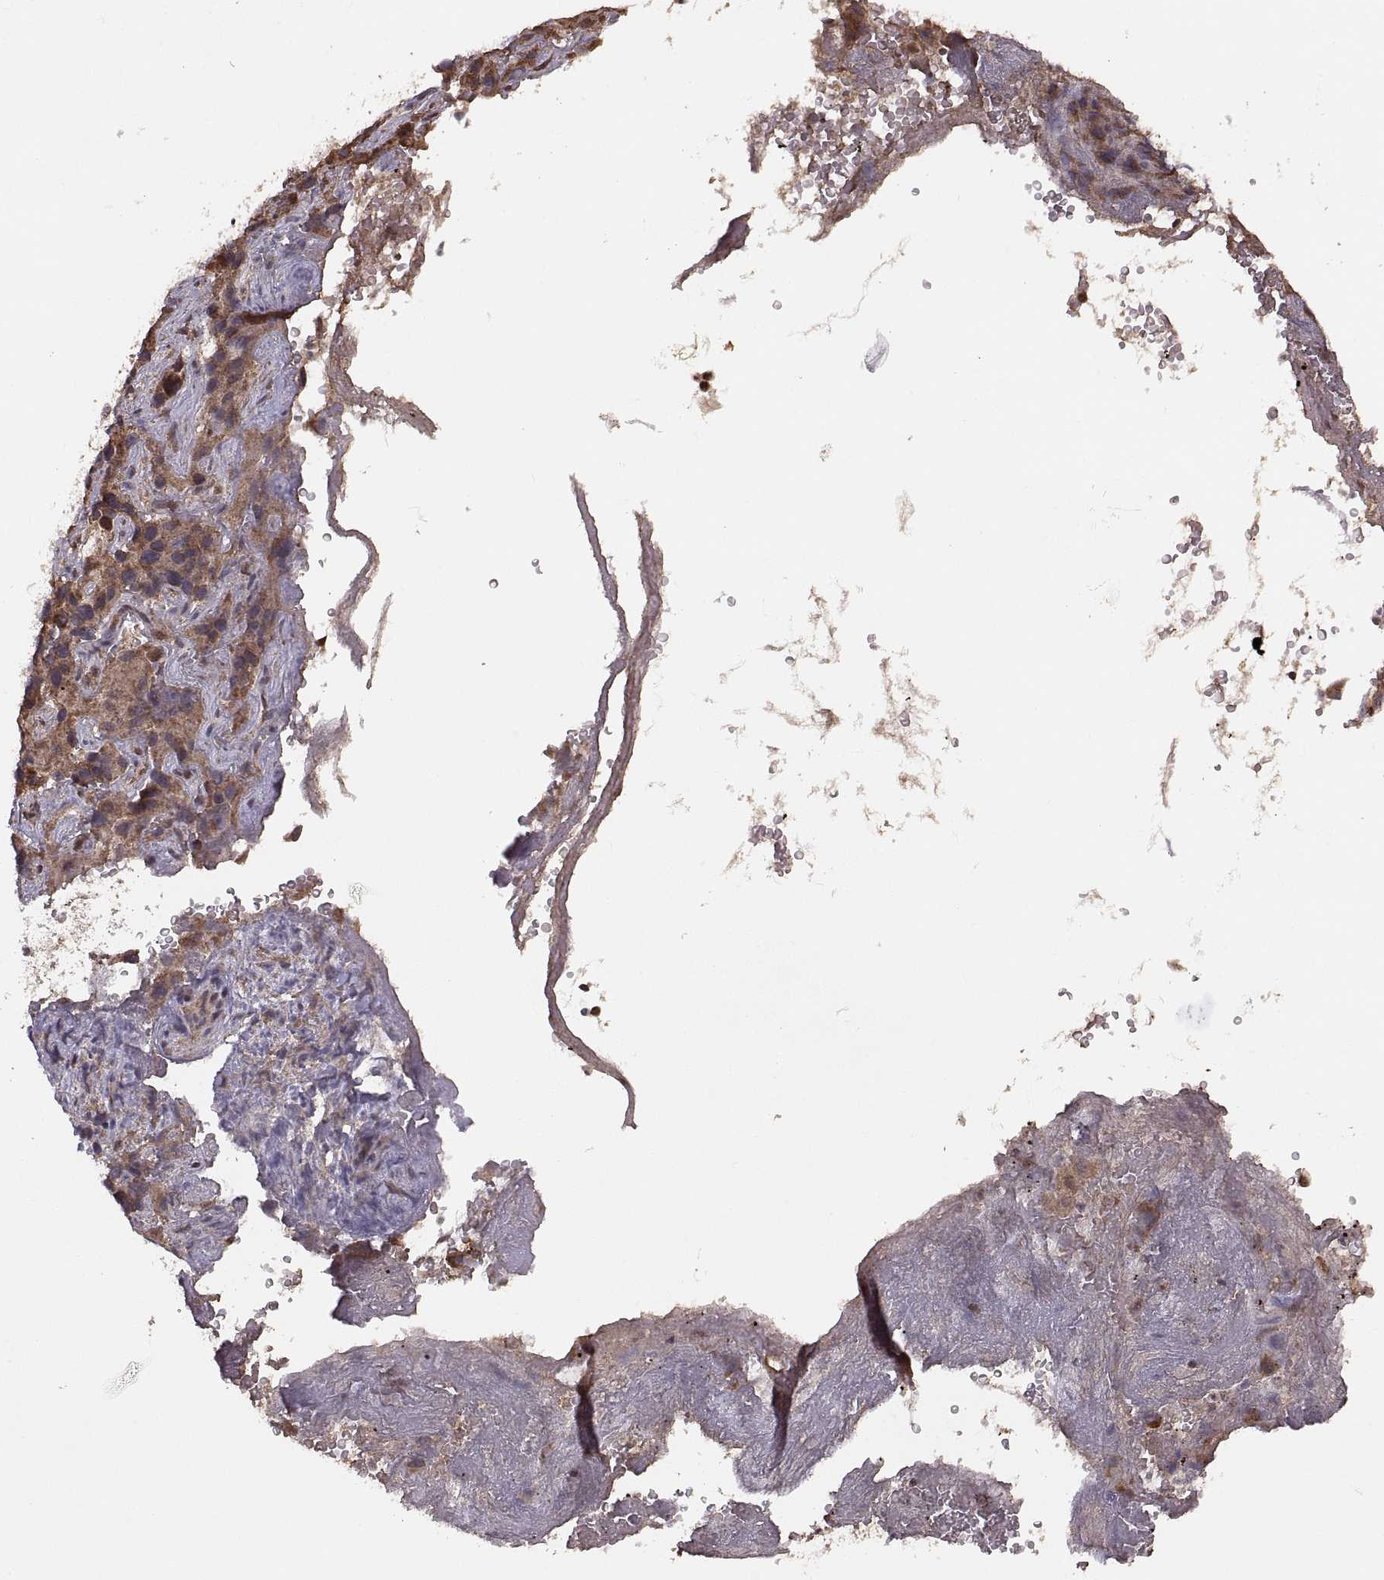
{"staining": {"intensity": "moderate", "quantity": "25%-75%", "location": "cytoplasmic/membranous"}, "tissue": "liver cancer", "cell_type": "Tumor cells", "image_type": "cancer", "snomed": [{"axis": "morphology", "description": "Cholangiocarcinoma"}, {"axis": "topography", "description": "Liver"}], "caption": "A medium amount of moderate cytoplasmic/membranous positivity is appreciated in approximately 25%-75% of tumor cells in cholangiocarcinoma (liver) tissue.", "gene": "RFT1", "patient": {"sex": "female", "age": 52}}